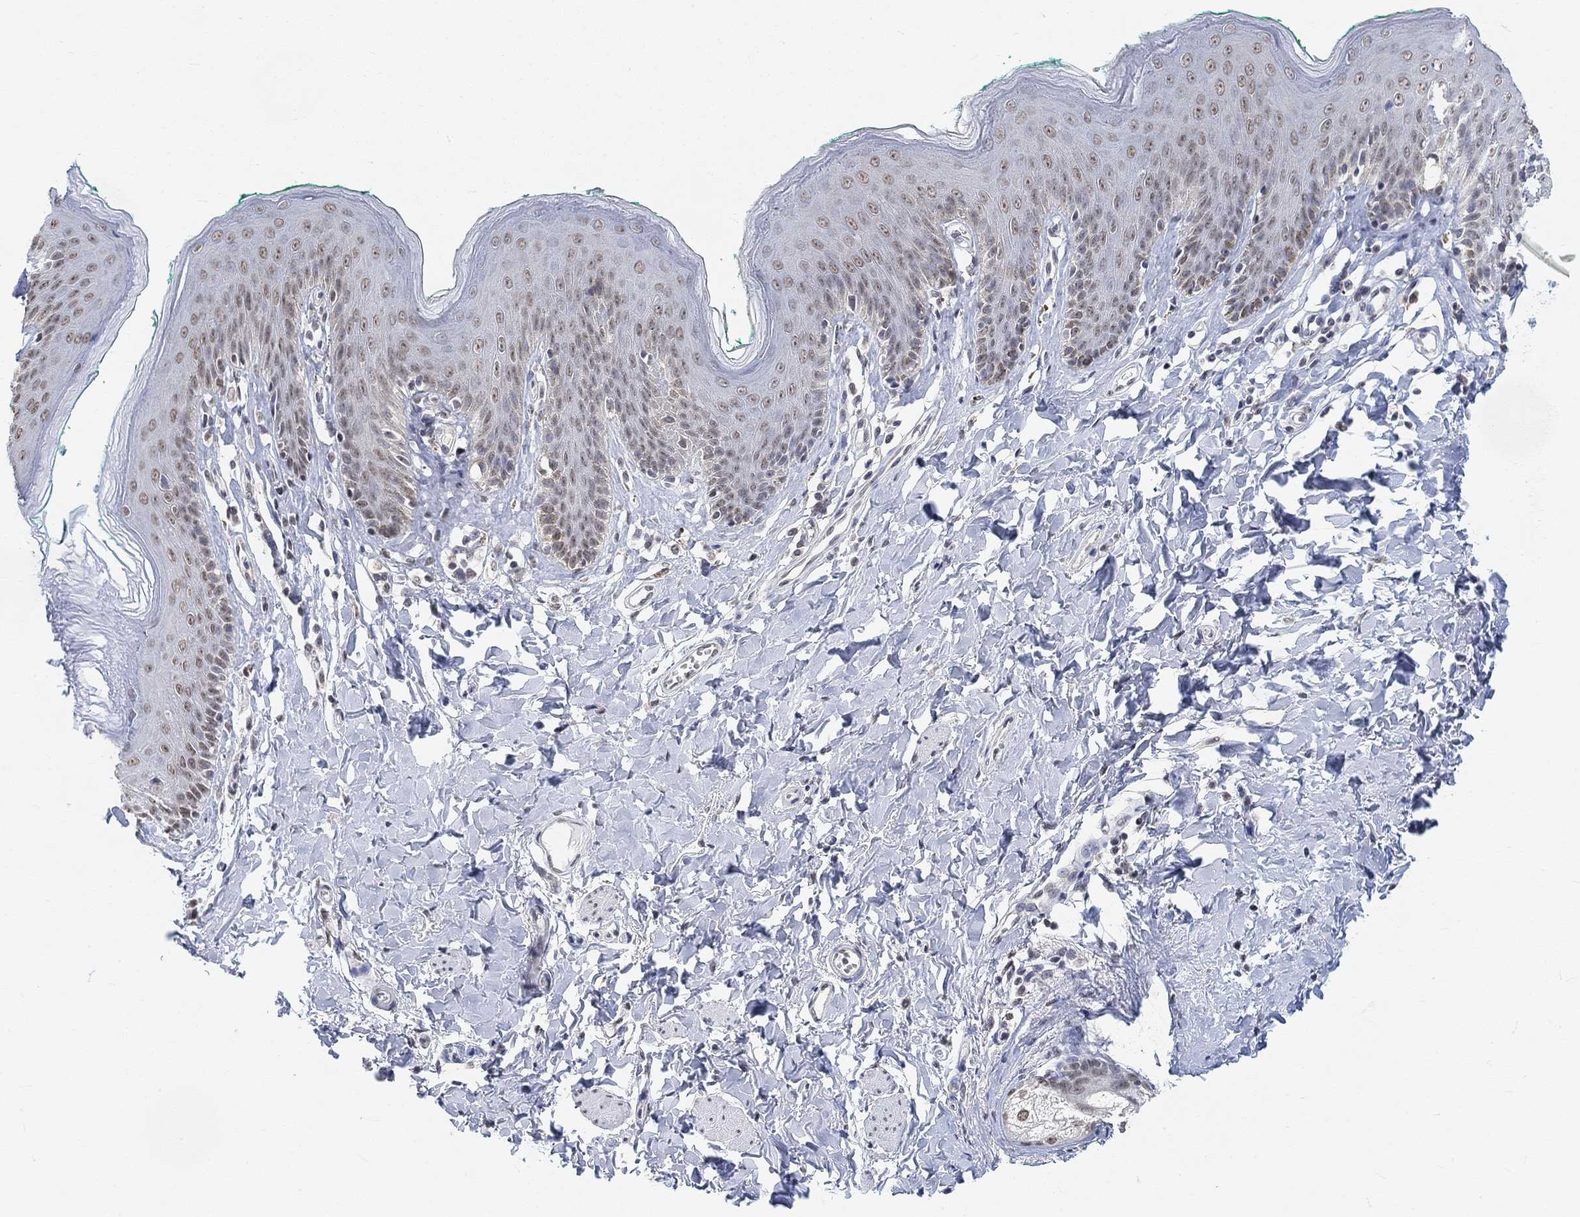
{"staining": {"intensity": "weak", "quantity": "25%-75%", "location": "nuclear"}, "tissue": "skin", "cell_type": "Epidermal cells", "image_type": "normal", "snomed": [{"axis": "morphology", "description": "Normal tissue, NOS"}, {"axis": "topography", "description": "Vulva"}], "caption": "Normal skin was stained to show a protein in brown. There is low levels of weak nuclear staining in about 25%-75% of epidermal cells.", "gene": "PURG", "patient": {"sex": "female", "age": 66}}